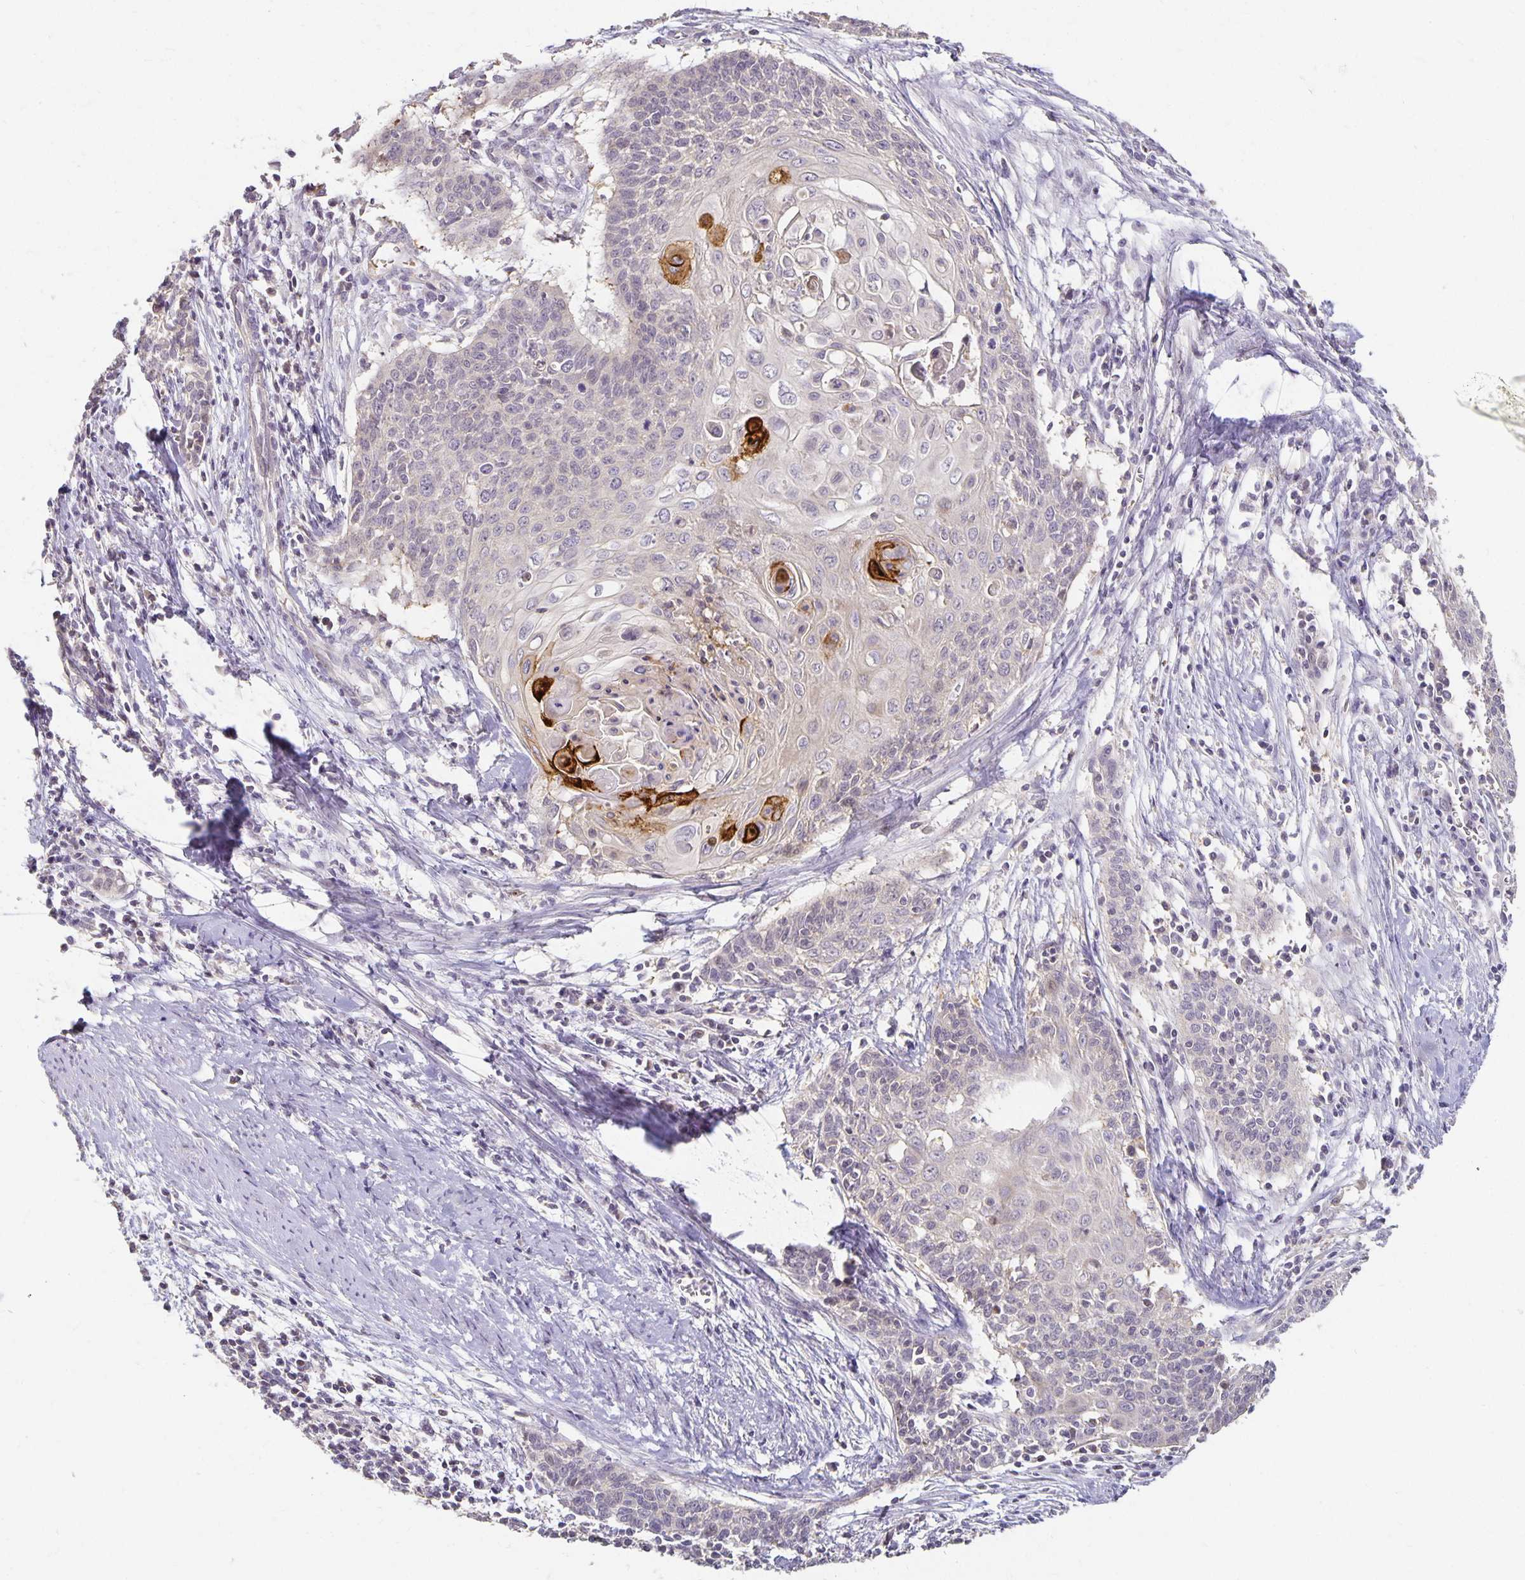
{"staining": {"intensity": "strong", "quantity": "<25%", "location": "cytoplasmic/membranous"}, "tissue": "cervical cancer", "cell_type": "Tumor cells", "image_type": "cancer", "snomed": [{"axis": "morphology", "description": "Squamous cell carcinoma, NOS"}, {"axis": "topography", "description": "Cervix"}], "caption": "Cervical cancer stained for a protein (brown) shows strong cytoplasmic/membranous positive positivity in about <25% of tumor cells.", "gene": "CST6", "patient": {"sex": "female", "age": 39}}